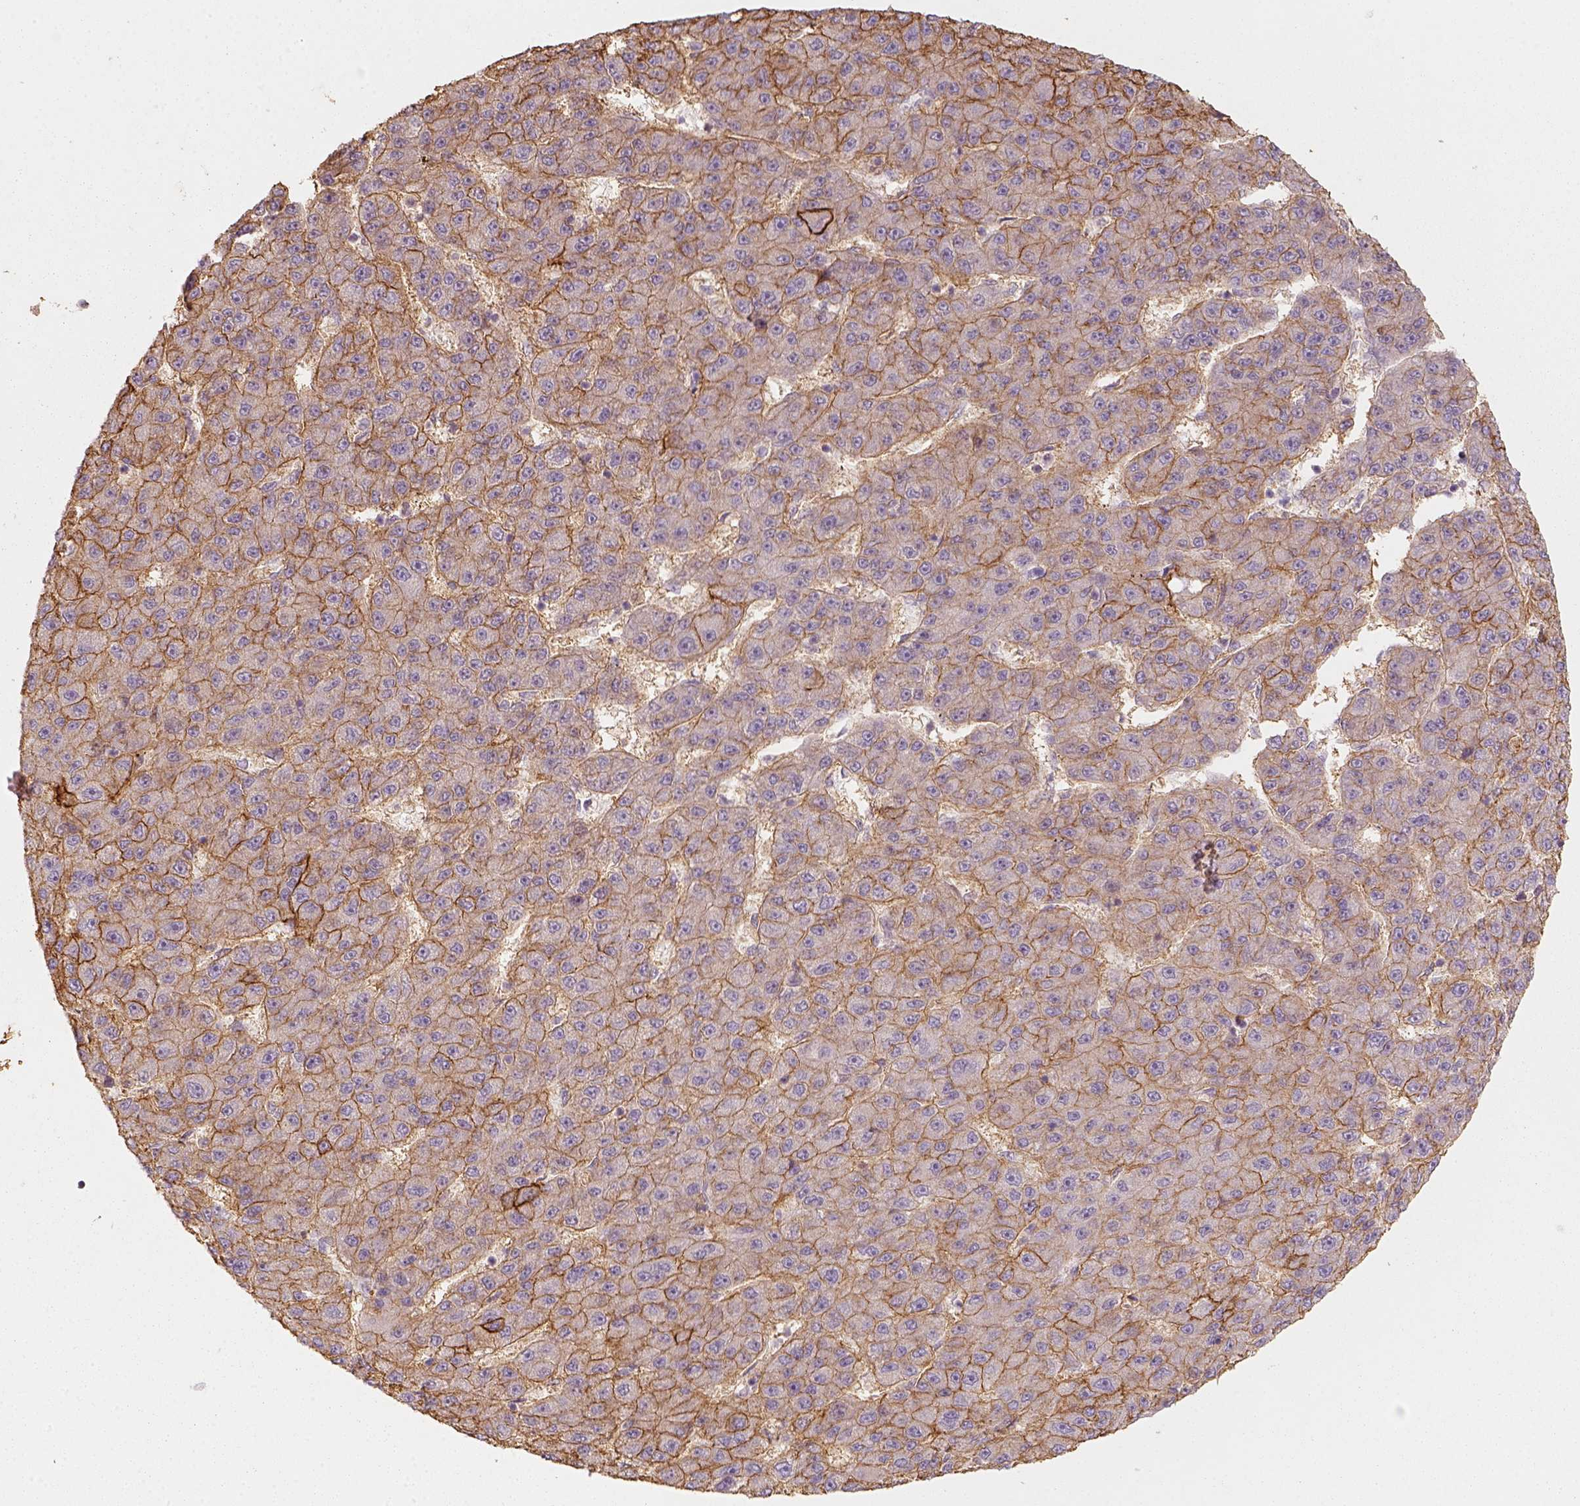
{"staining": {"intensity": "strong", "quantity": "25%-75%", "location": "cytoplasmic/membranous"}, "tissue": "liver cancer", "cell_type": "Tumor cells", "image_type": "cancer", "snomed": [{"axis": "morphology", "description": "Carcinoma, Hepatocellular, NOS"}, {"axis": "topography", "description": "Liver"}], "caption": "Strong cytoplasmic/membranous positivity for a protein is appreciated in approximately 25%-75% of tumor cells of hepatocellular carcinoma (liver) using immunohistochemistry.", "gene": "AQP9", "patient": {"sex": "male", "age": 67}}